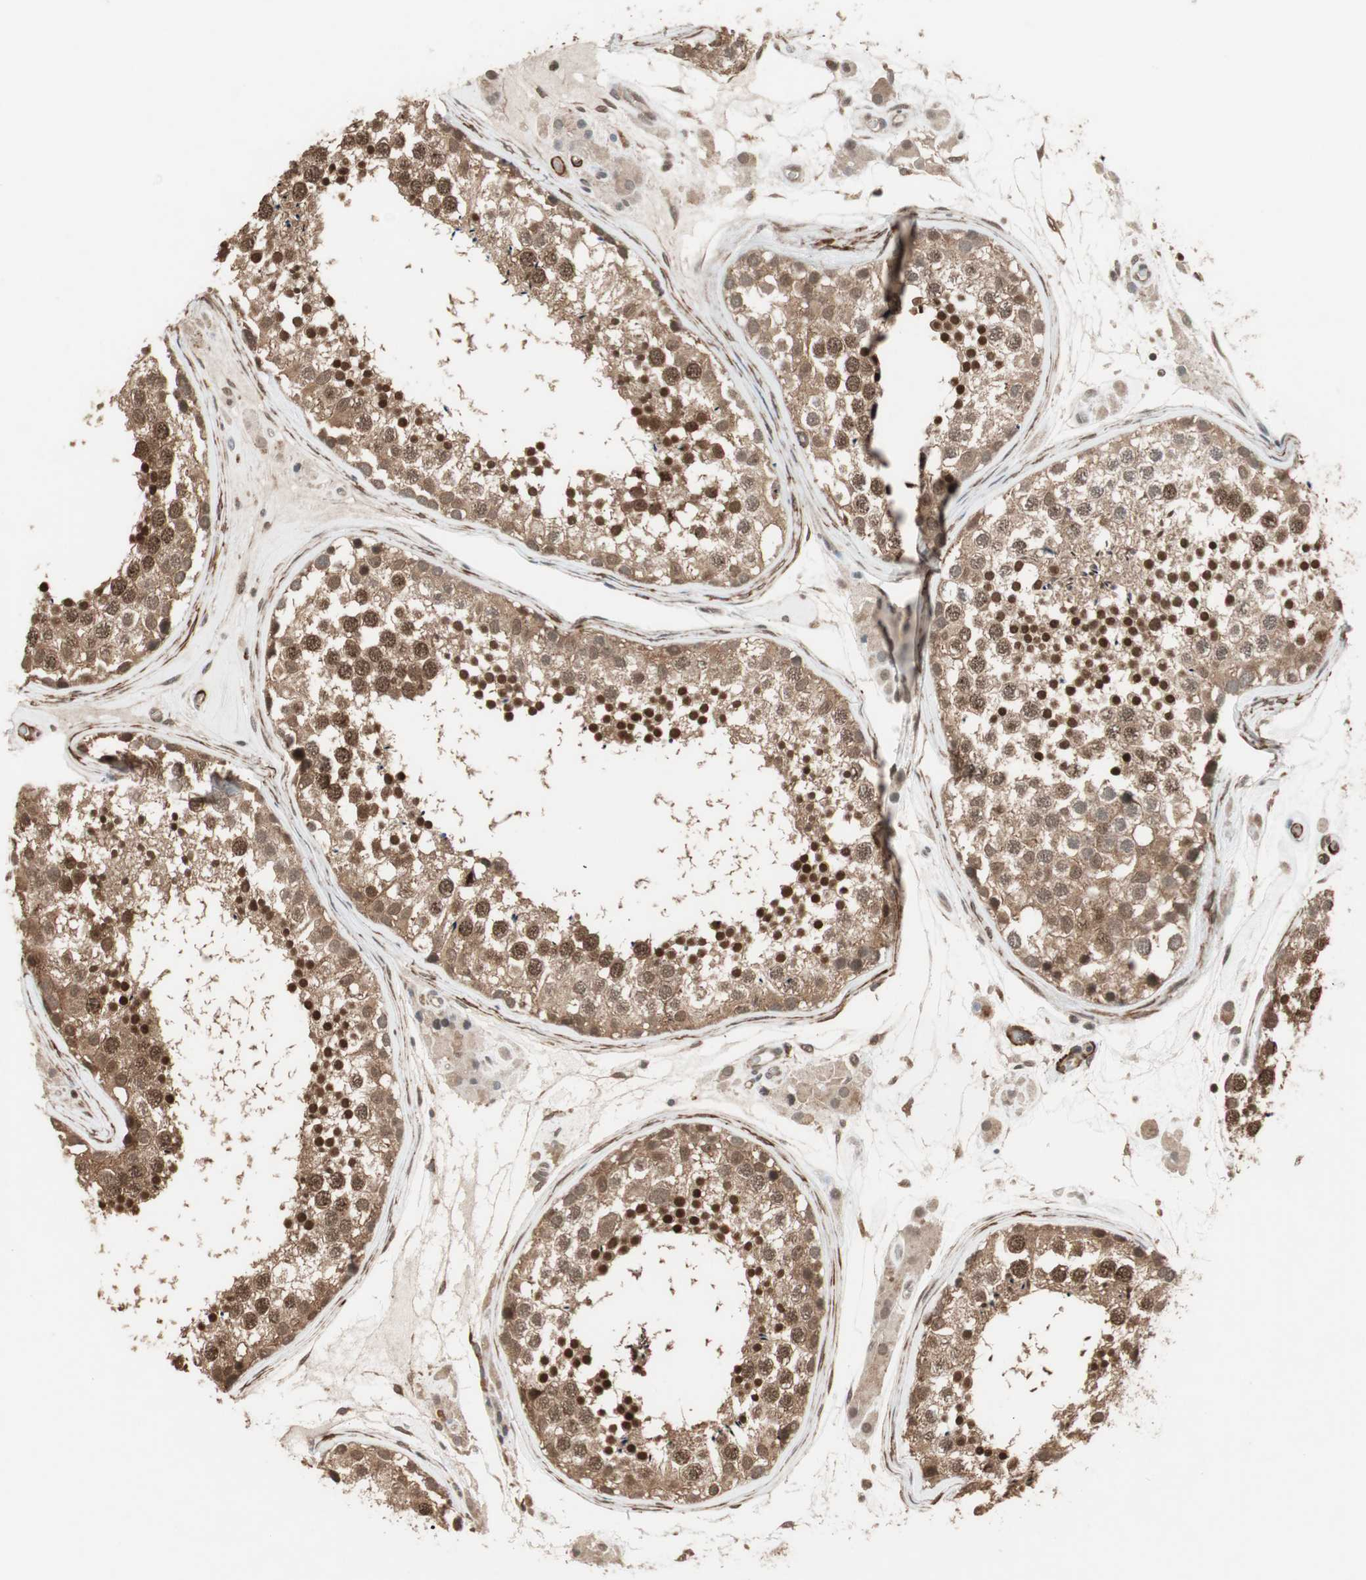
{"staining": {"intensity": "strong", "quantity": "25%-75%", "location": "cytoplasmic/membranous,nuclear"}, "tissue": "testis", "cell_type": "Cells in seminiferous ducts", "image_type": "normal", "snomed": [{"axis": "morphology", "description": "Normal tissue, NOS"}, {"axis": "topography", "description": "Testis"}], "caption": "Brown immunohistochemical staining in normal human testis displays strong cytoplasmic/membranous,nuclear staining in about 25%-75% of cells in seminiferous ducts.", "gene": "DRAP1", "patient": {"sex": "male", "age": 46}}